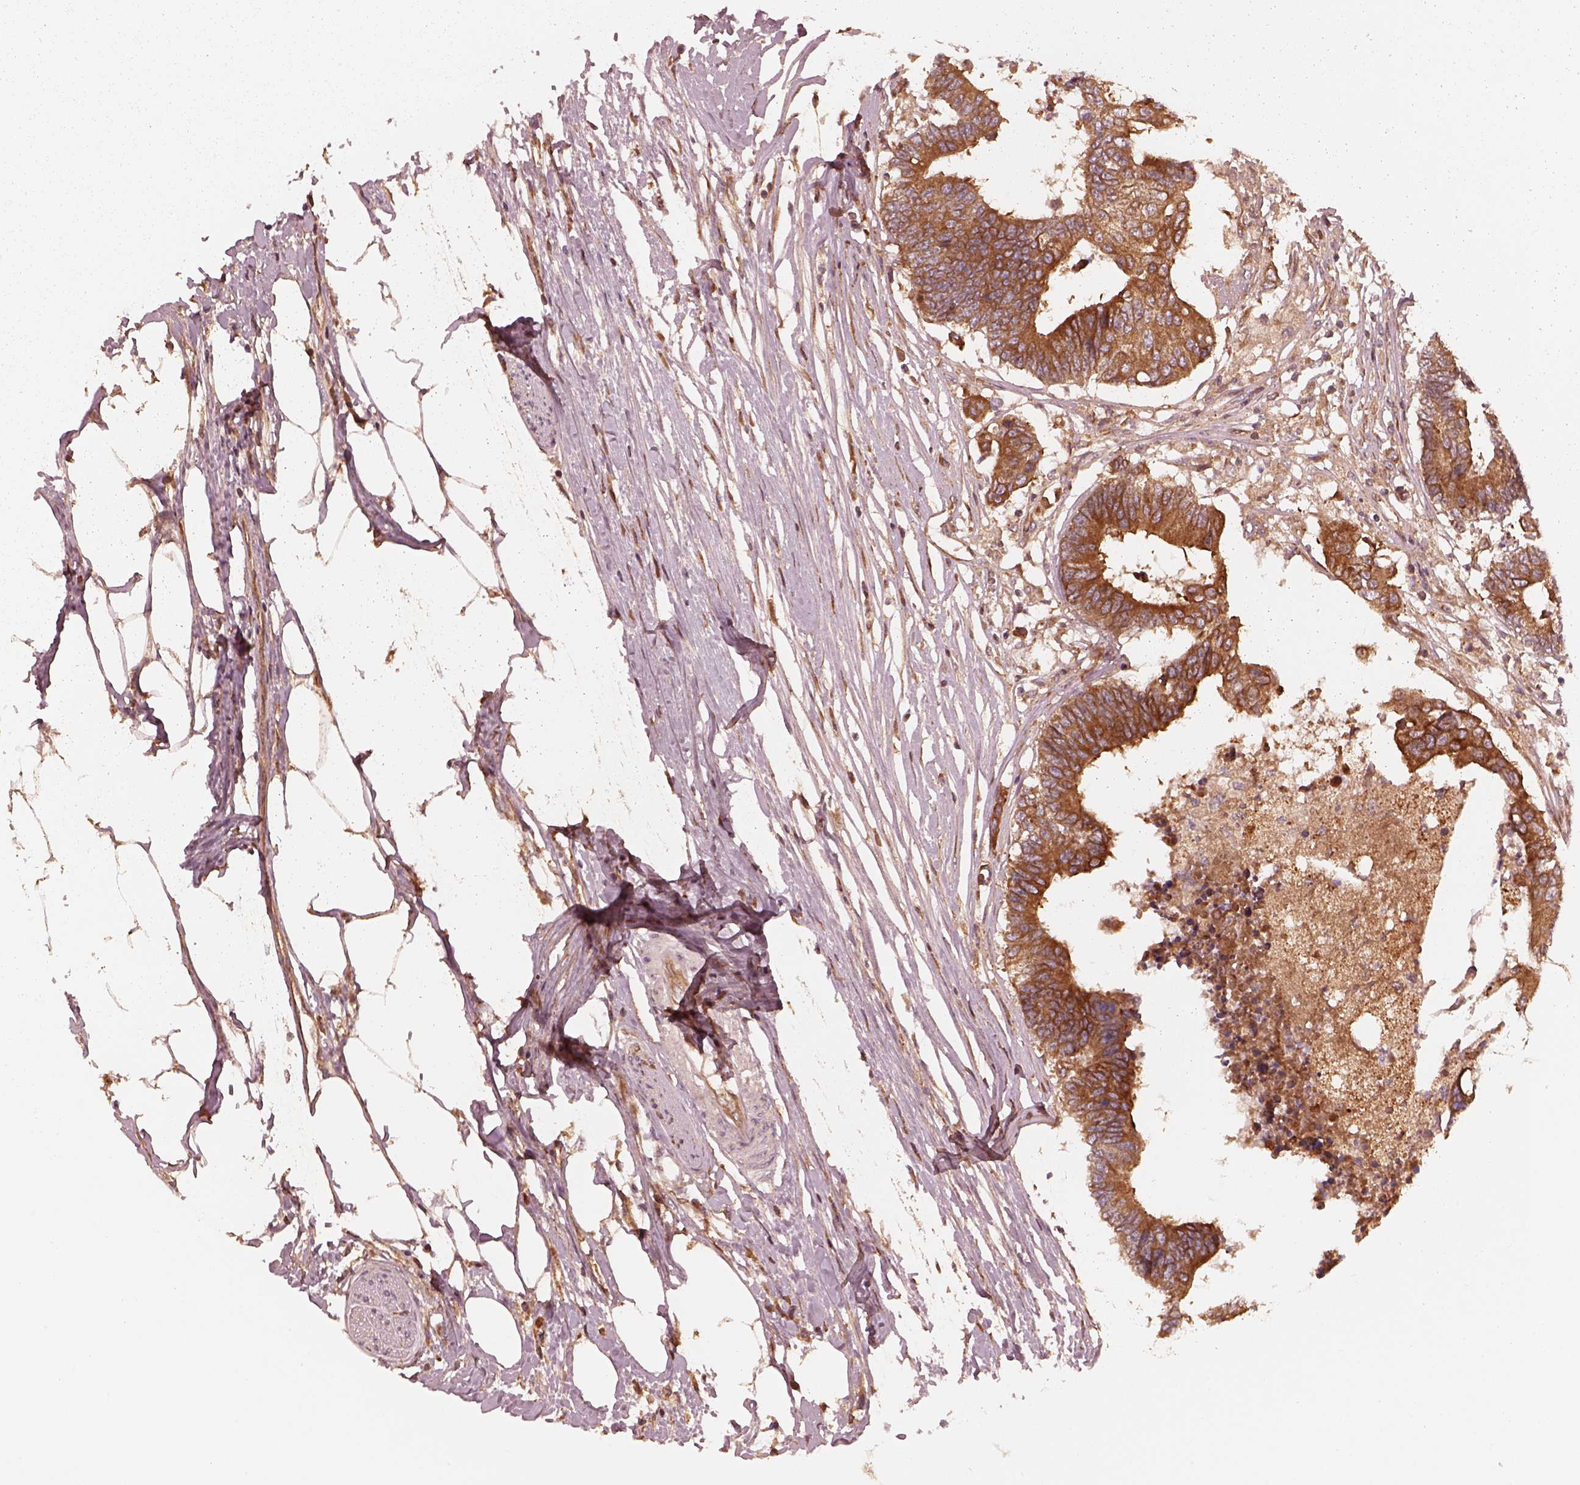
{"staining": {"intensity": "moderate", "quantity": ">75%", "location": "cytoplasmic/membranous"}, "tissue": "colorectal cancer", "cell_type": "Tumor cells", "image_type": "cancer", "snomed": [{"axis": "morphology", "description": "Adenocarcinoma, NOS"}, {"axis": "topography", "description": "Colon"}], "caption": "A brown stain shows moderate cytoplasmic/membranous positivity of a protein in human colorectal cancer tumor cells.", "gene": "PIK3R2", "patient": {"sex": "female", "age": 48}}